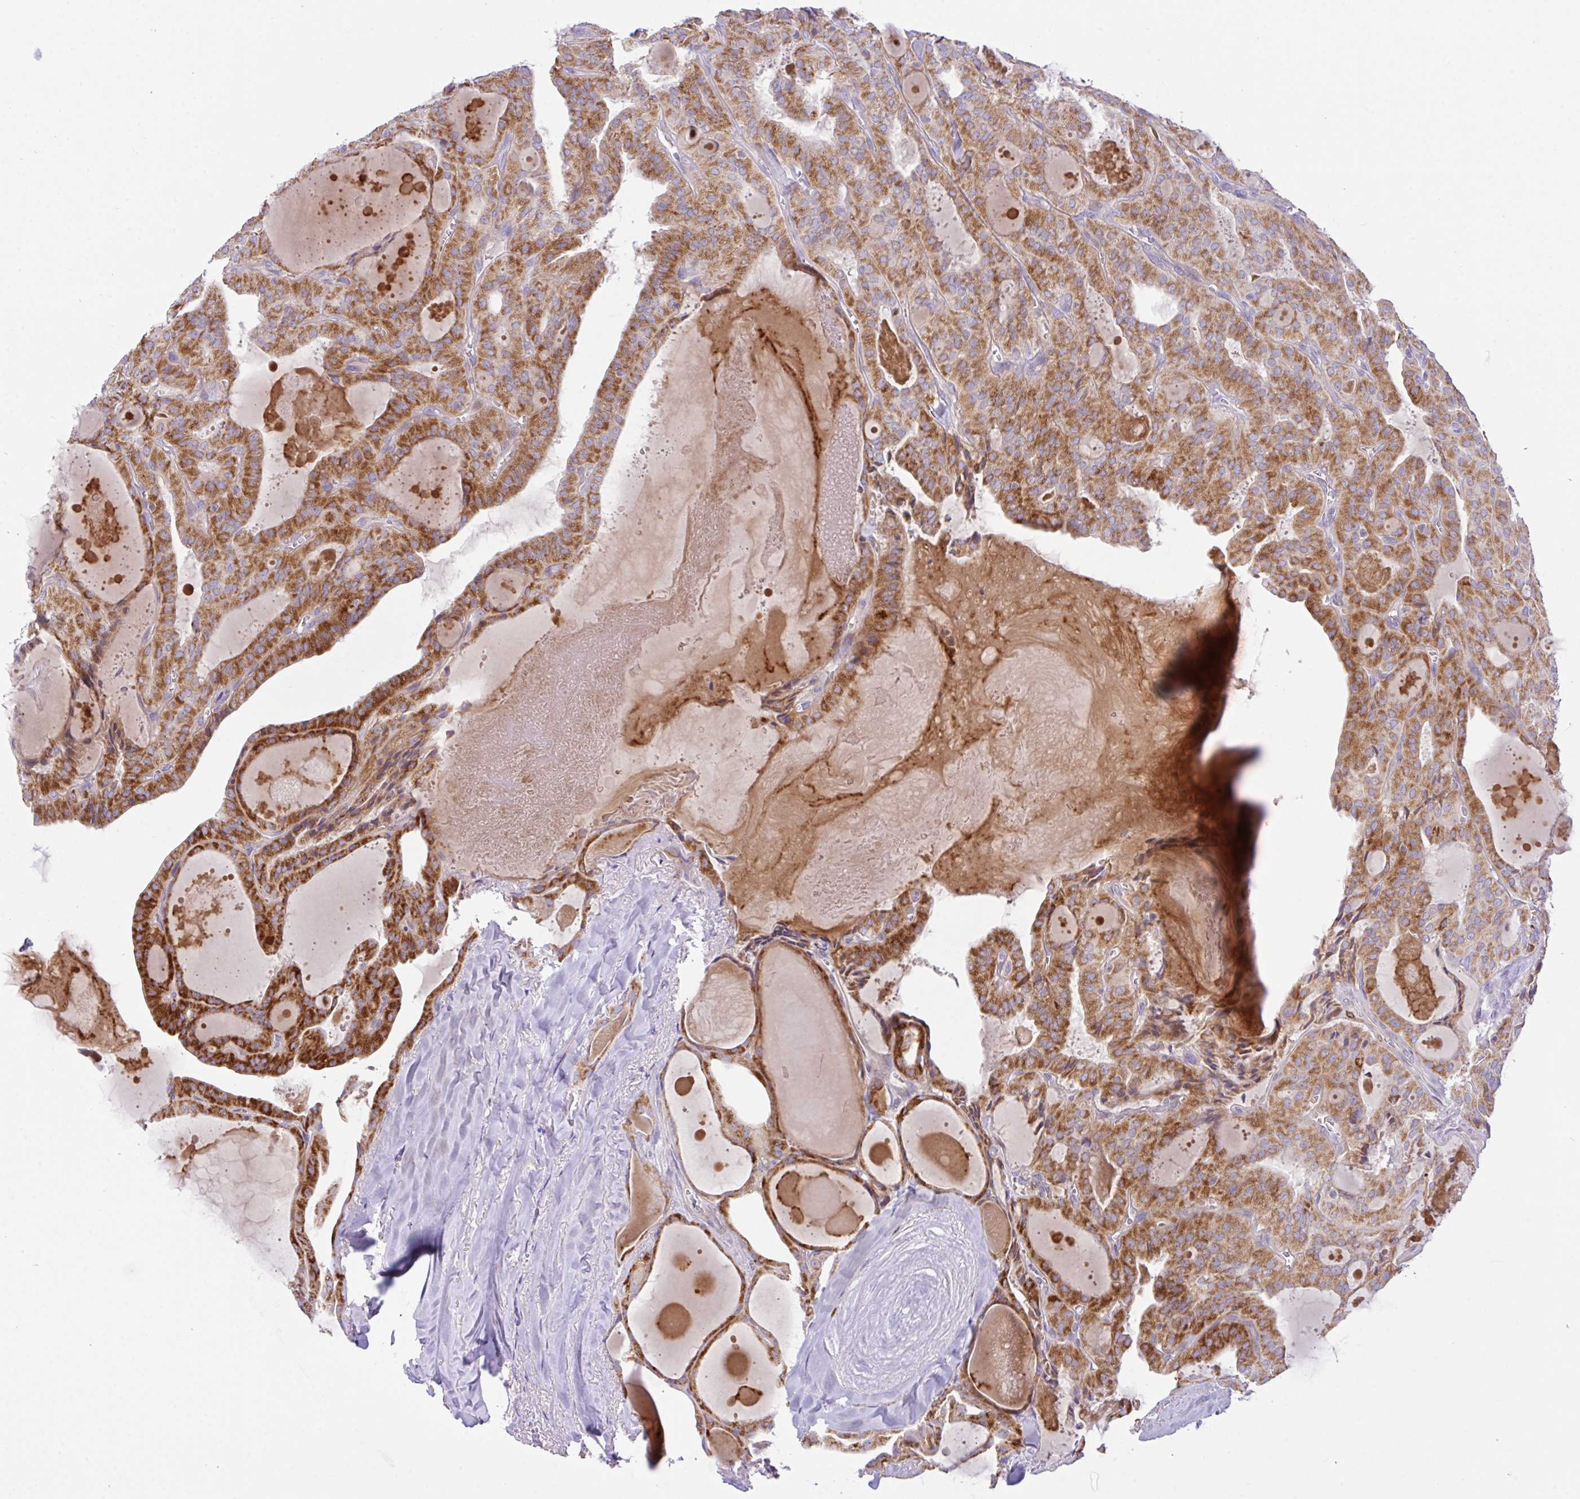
{"staining": {"intensity": "strong", "quantity": ">75%", "location": "cytoplasmic/membranous"}, "tissue": "thyroid cancer", "cell_type": "Tumor cells", "image_type": "cancer", "snomed": [{"axis": "morphology", "description": "Papillary adenocarcinoma, NOS"}, {"axis": "topography", "description": "Thyroid gland"}], "caption": "A micrograph showing strong cytoplasmic/membranous expression in approximately >75% of tumor cells in thyroid papillary adenocarcinoma, as visualized by brown immunohistochemical staining.", "gene": "CHDH", "patient": {"sex": "male", "age": 52}}